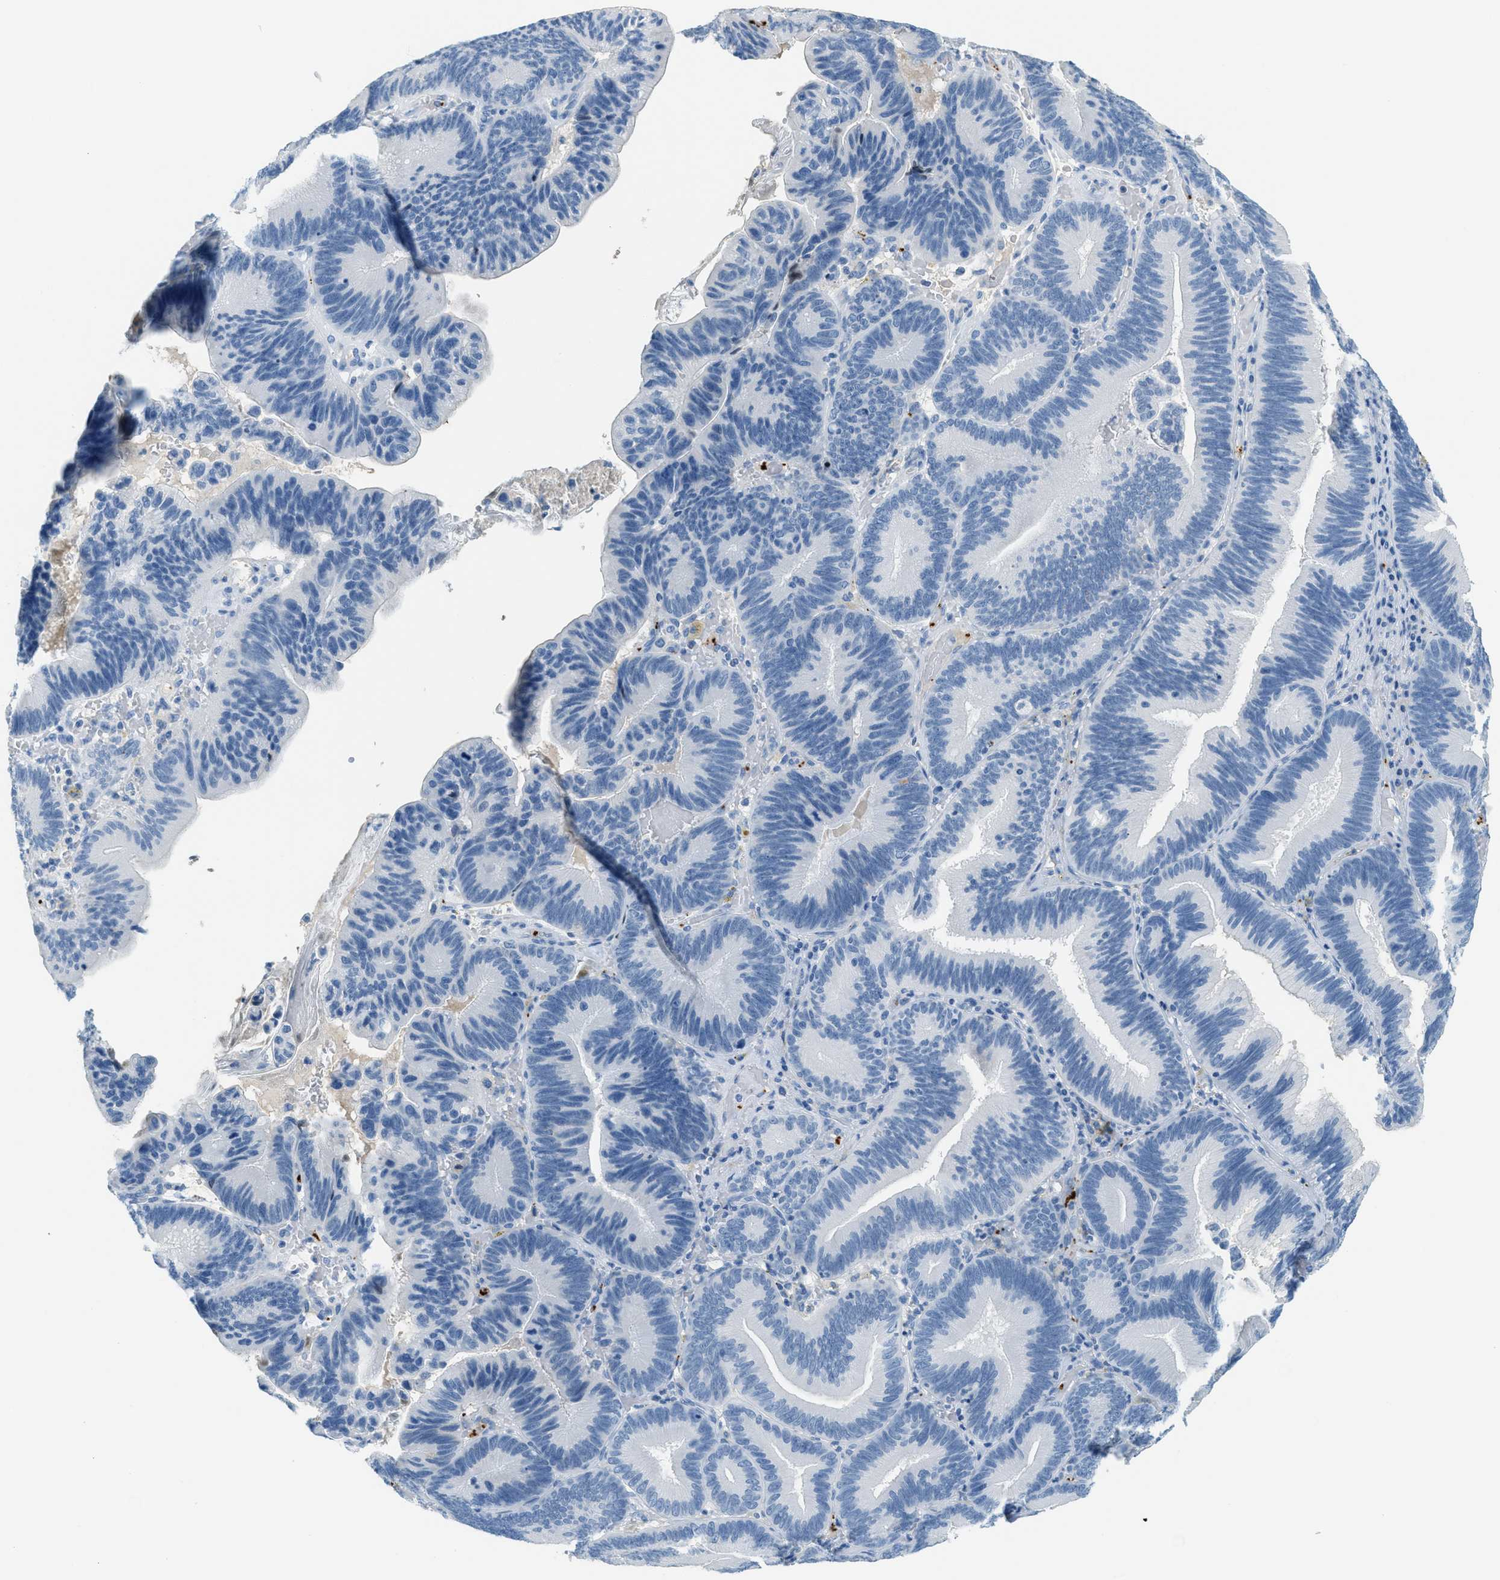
{"staining": {"intensity": "negative", "quantity": "none", "location": "none"}, "tissue": "pancreatic cancer", "cell_type": "Tumor cells", "image_type": "cancer", "snomed": [{"axis": "morphology", "description": "Adenocarcinoma, NOS"}, {"axis": "topography", "description": "Pancreas"}], "caption": "This is a photomicrograph of immunohistochemistry (IHC) staining of pancreatic adenocarcinoma, which shows no expression in tumor cells.", "gene": "PPBP", "patient": {"sex": "male", "age": 82}}